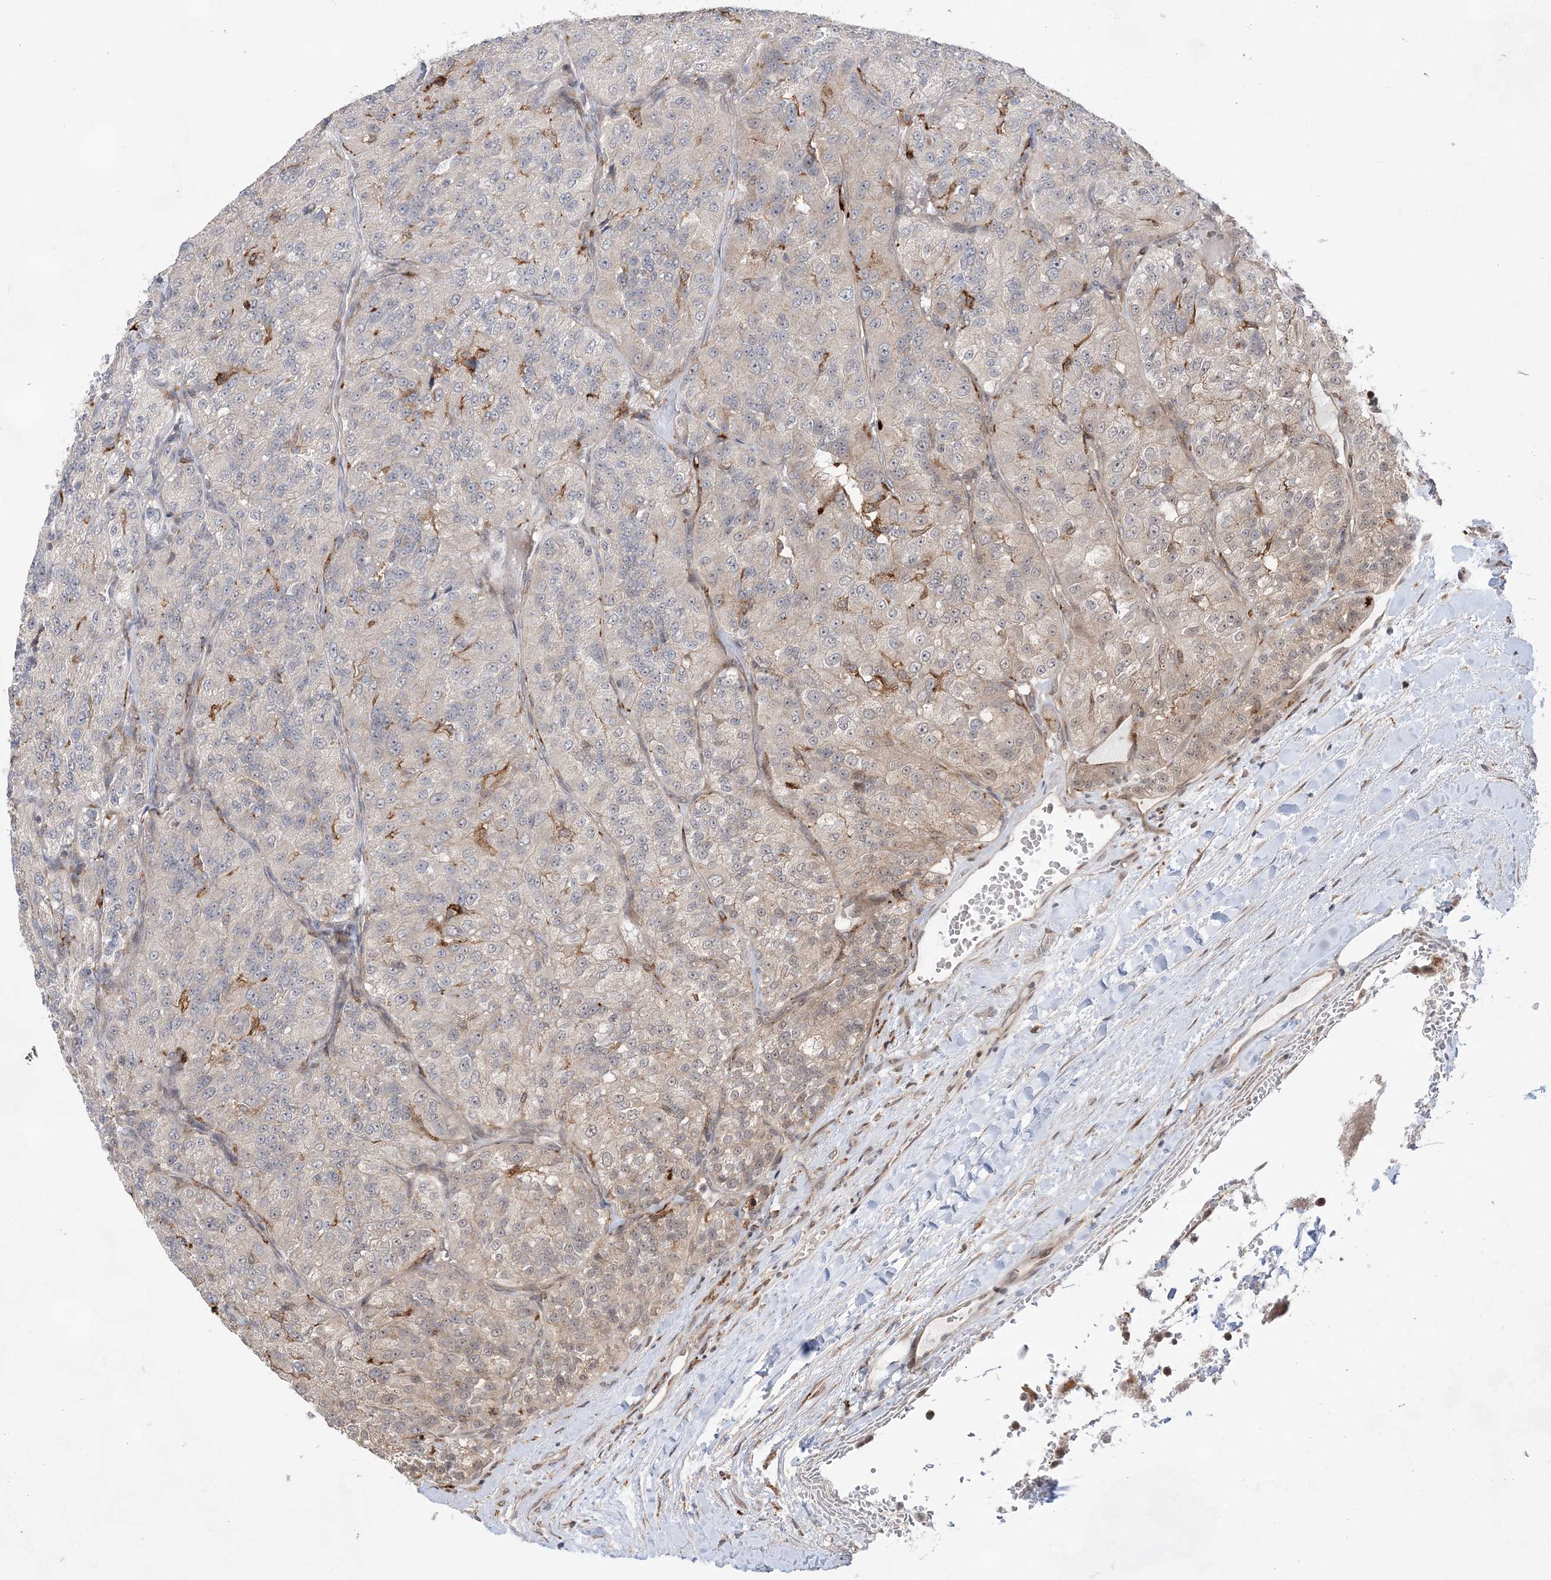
{"staining": {"intensity": "weak", "quantity": "25%-75%", "location": "cytoplasmic/membranous"}, "tissue": "renal cancer", "cell_type": "Tumor cells", "image_type": "cancer", "snomed": [{"axis": "morphology", "description": "Adenocarcinoma, NOS"}, {"axis": "topography", "description": "Kidney"}], "caption": "A histopathology image of renal cancer stained for a protein displays weak cytoplasmic/membranous brown staining in tumor cells.", "gene": "ANAPC15", "patient": {"sex": "female", "age": 63}}